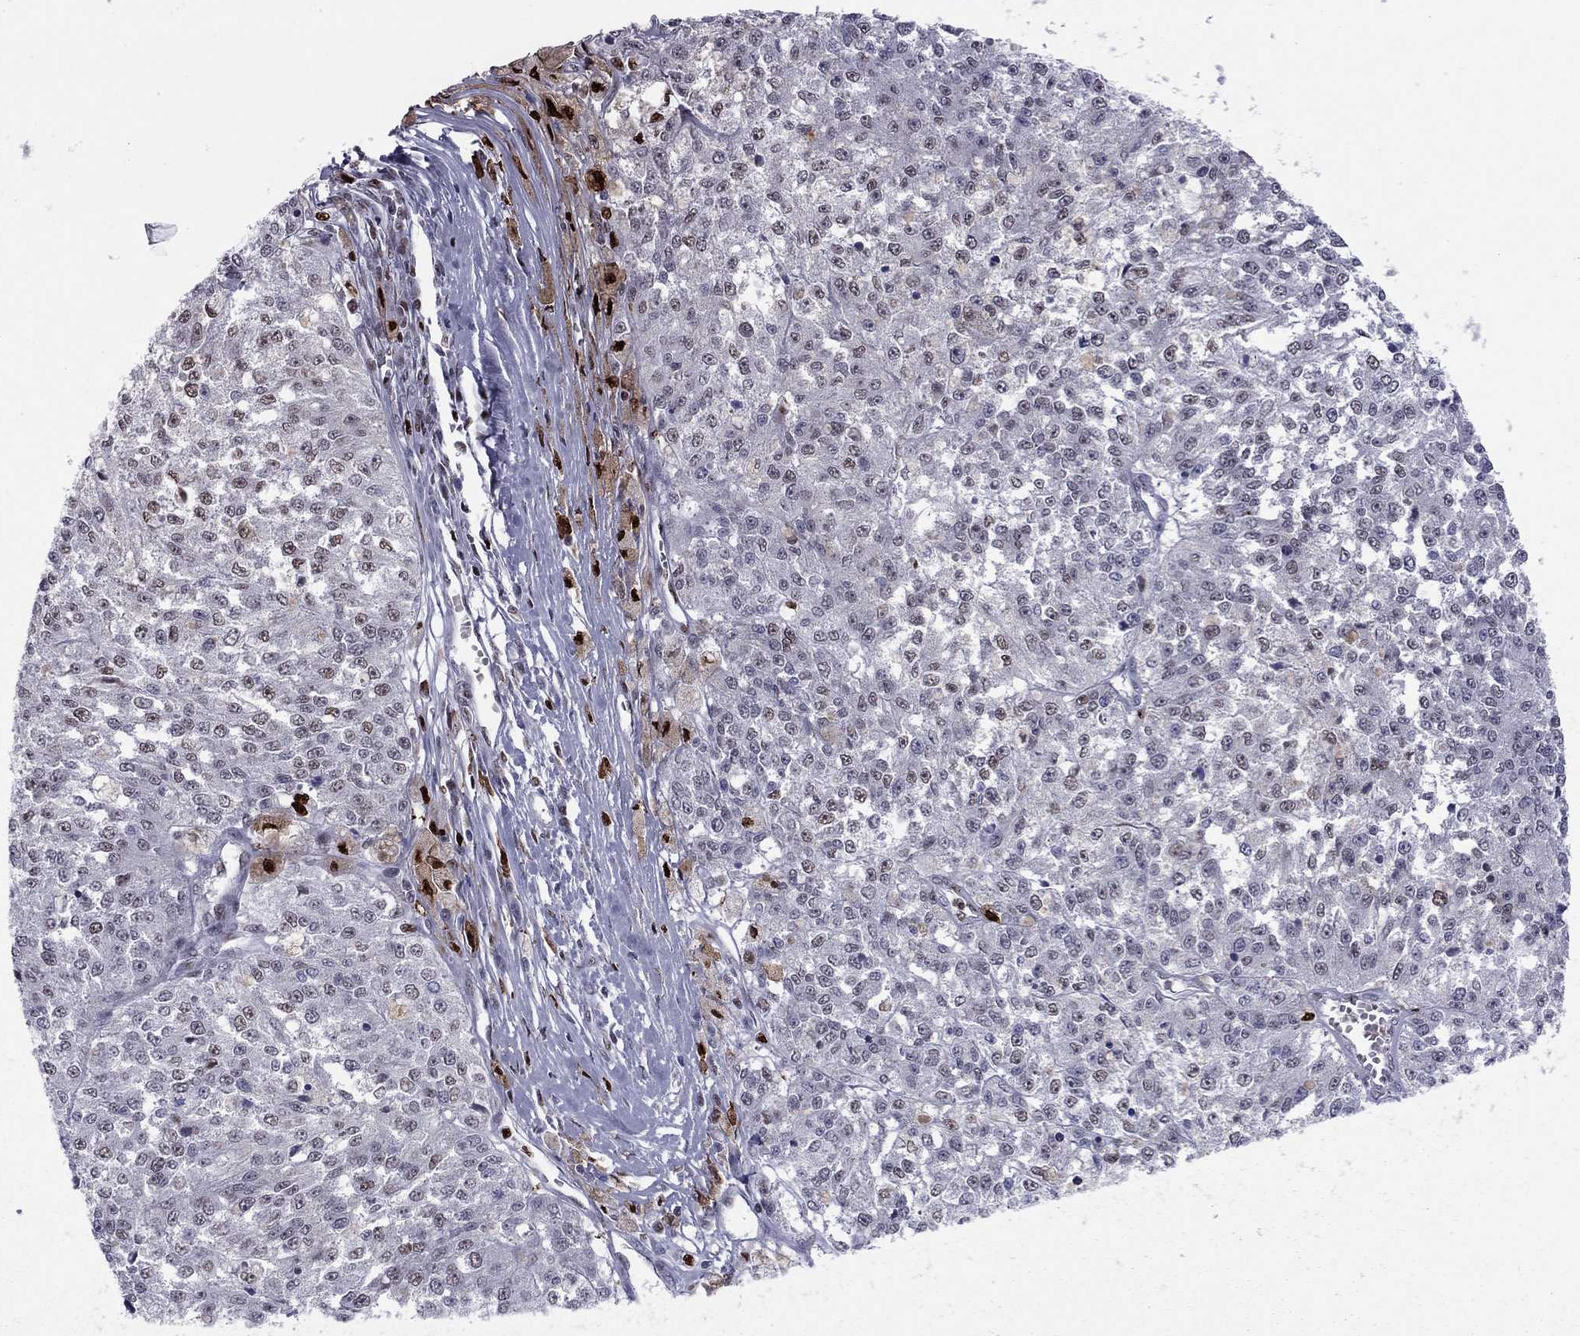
{"staining": {"intensity": "moderate", "quantity": "<25%", "location": "nuclear"}, "tissue": "melanoma", "cell_type": "Tumor cells", "image_type": "cancer", "snomed": [{"axis": "morphology", "description": "Malignant melanoma, Metastatic site"}, {"axis": "topography", "description": "Lymph node"}], "caption": "Immunohistochemical staining of human melanoma demonstrates low levels of moderate nuclear expression in about <25% of tumor cells. (brown staining indicates protein expression, while blue staining denotes nuclei).", "gene": "PCGF3", "patient": {"sex": "female", "age": 64}}